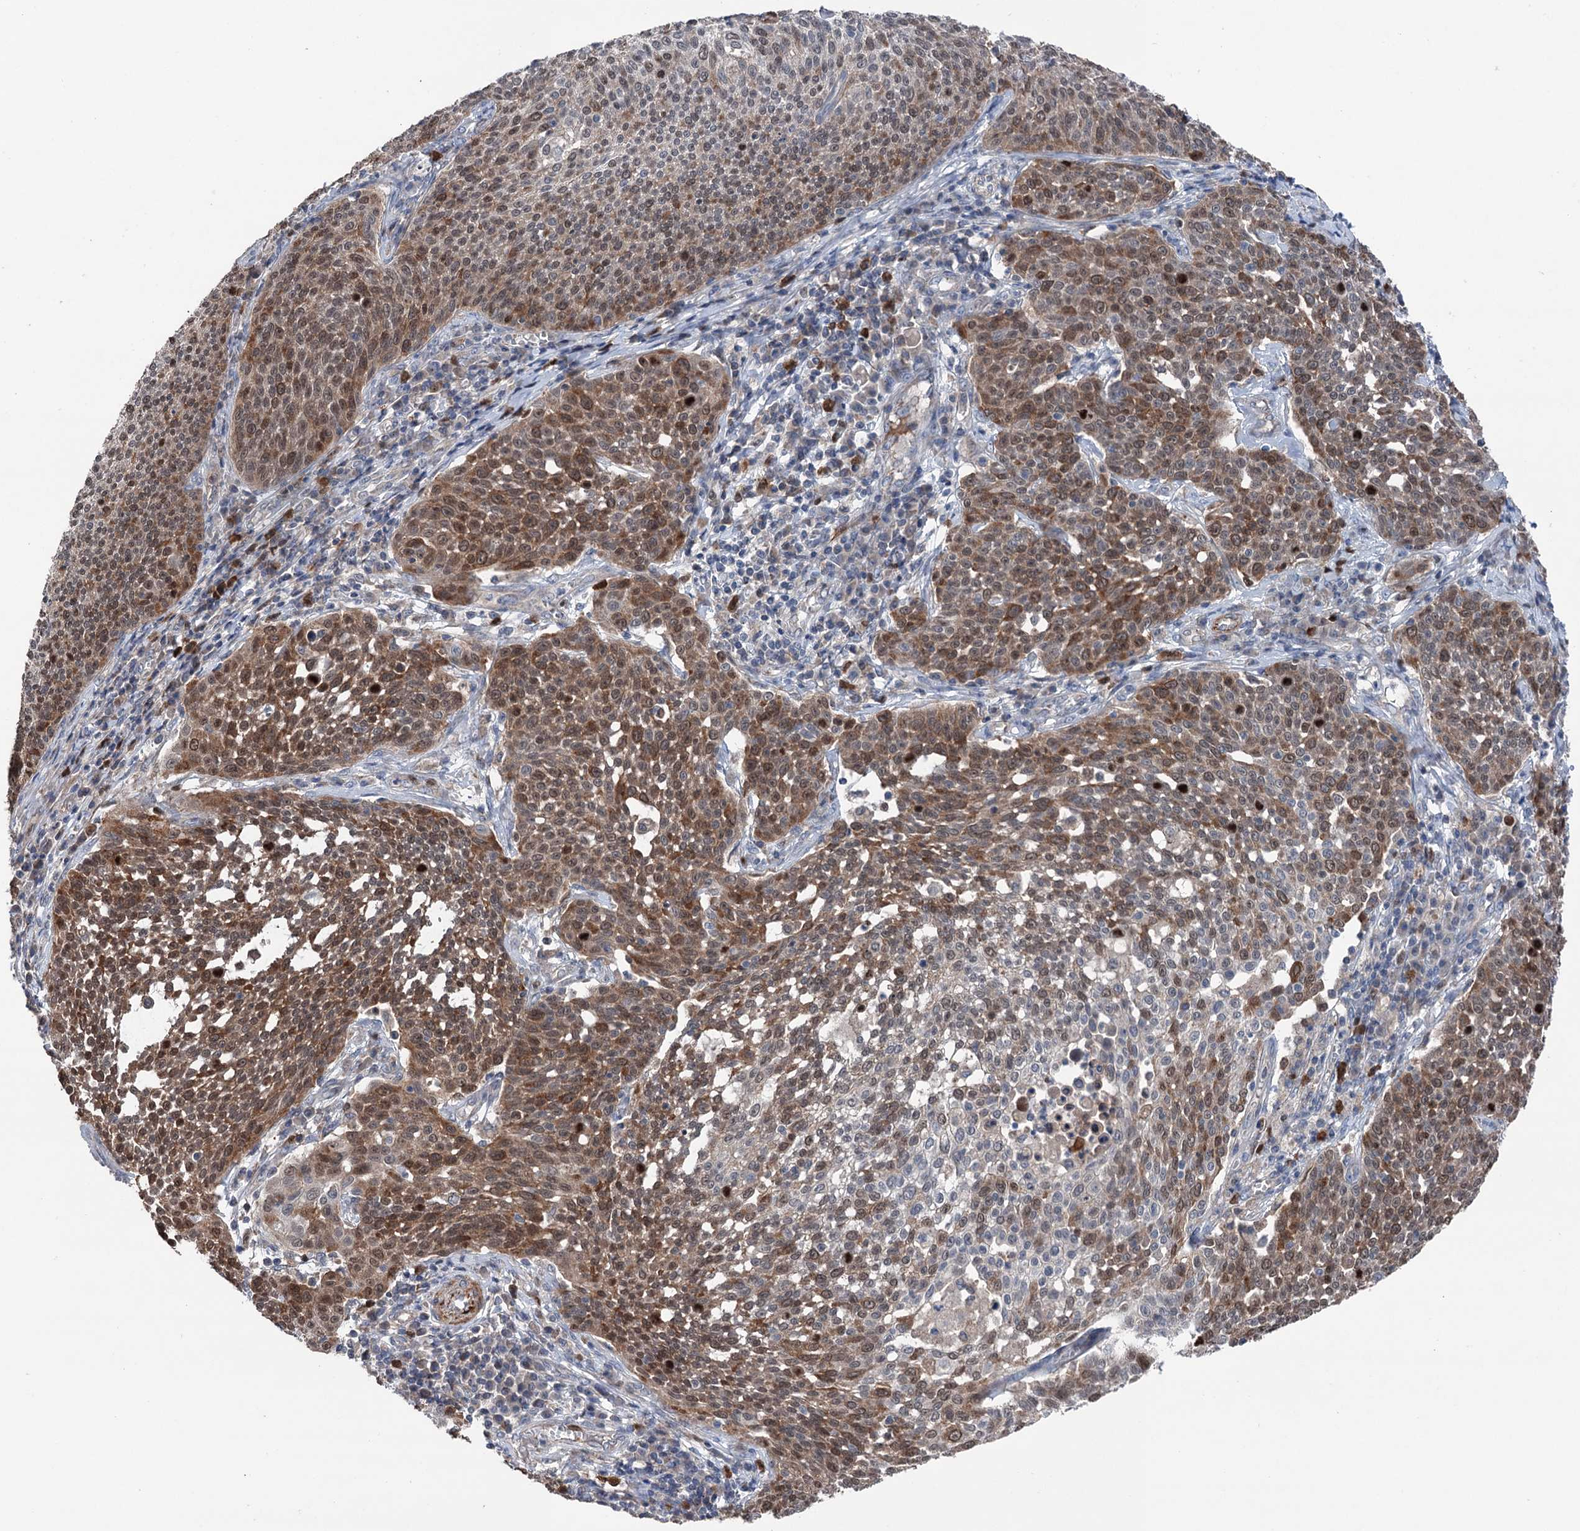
{"staining": {"intensity": "moderate", "quantity": ">75%", "location": "cytoplasmic/membranous,nuclear"}, "tissue": "cervical cancer", "cell_type": "Tumor cells", "image_type": "cancer", "snomed": [{"axis": "morphology", "description": "Squamous cell carcinoma, NOS"}, {"axis": "topography", "description": "Cervix"}], "caption": "A micrograph showing moderate cytoplasmic/membranous and nuclear staining in about >75% of tumor cells in cervical cancer, as visualized by brown immunohistochemical staining.", "gene": "NCAPD2", "patient": {"sex": "female", "age": 34}}